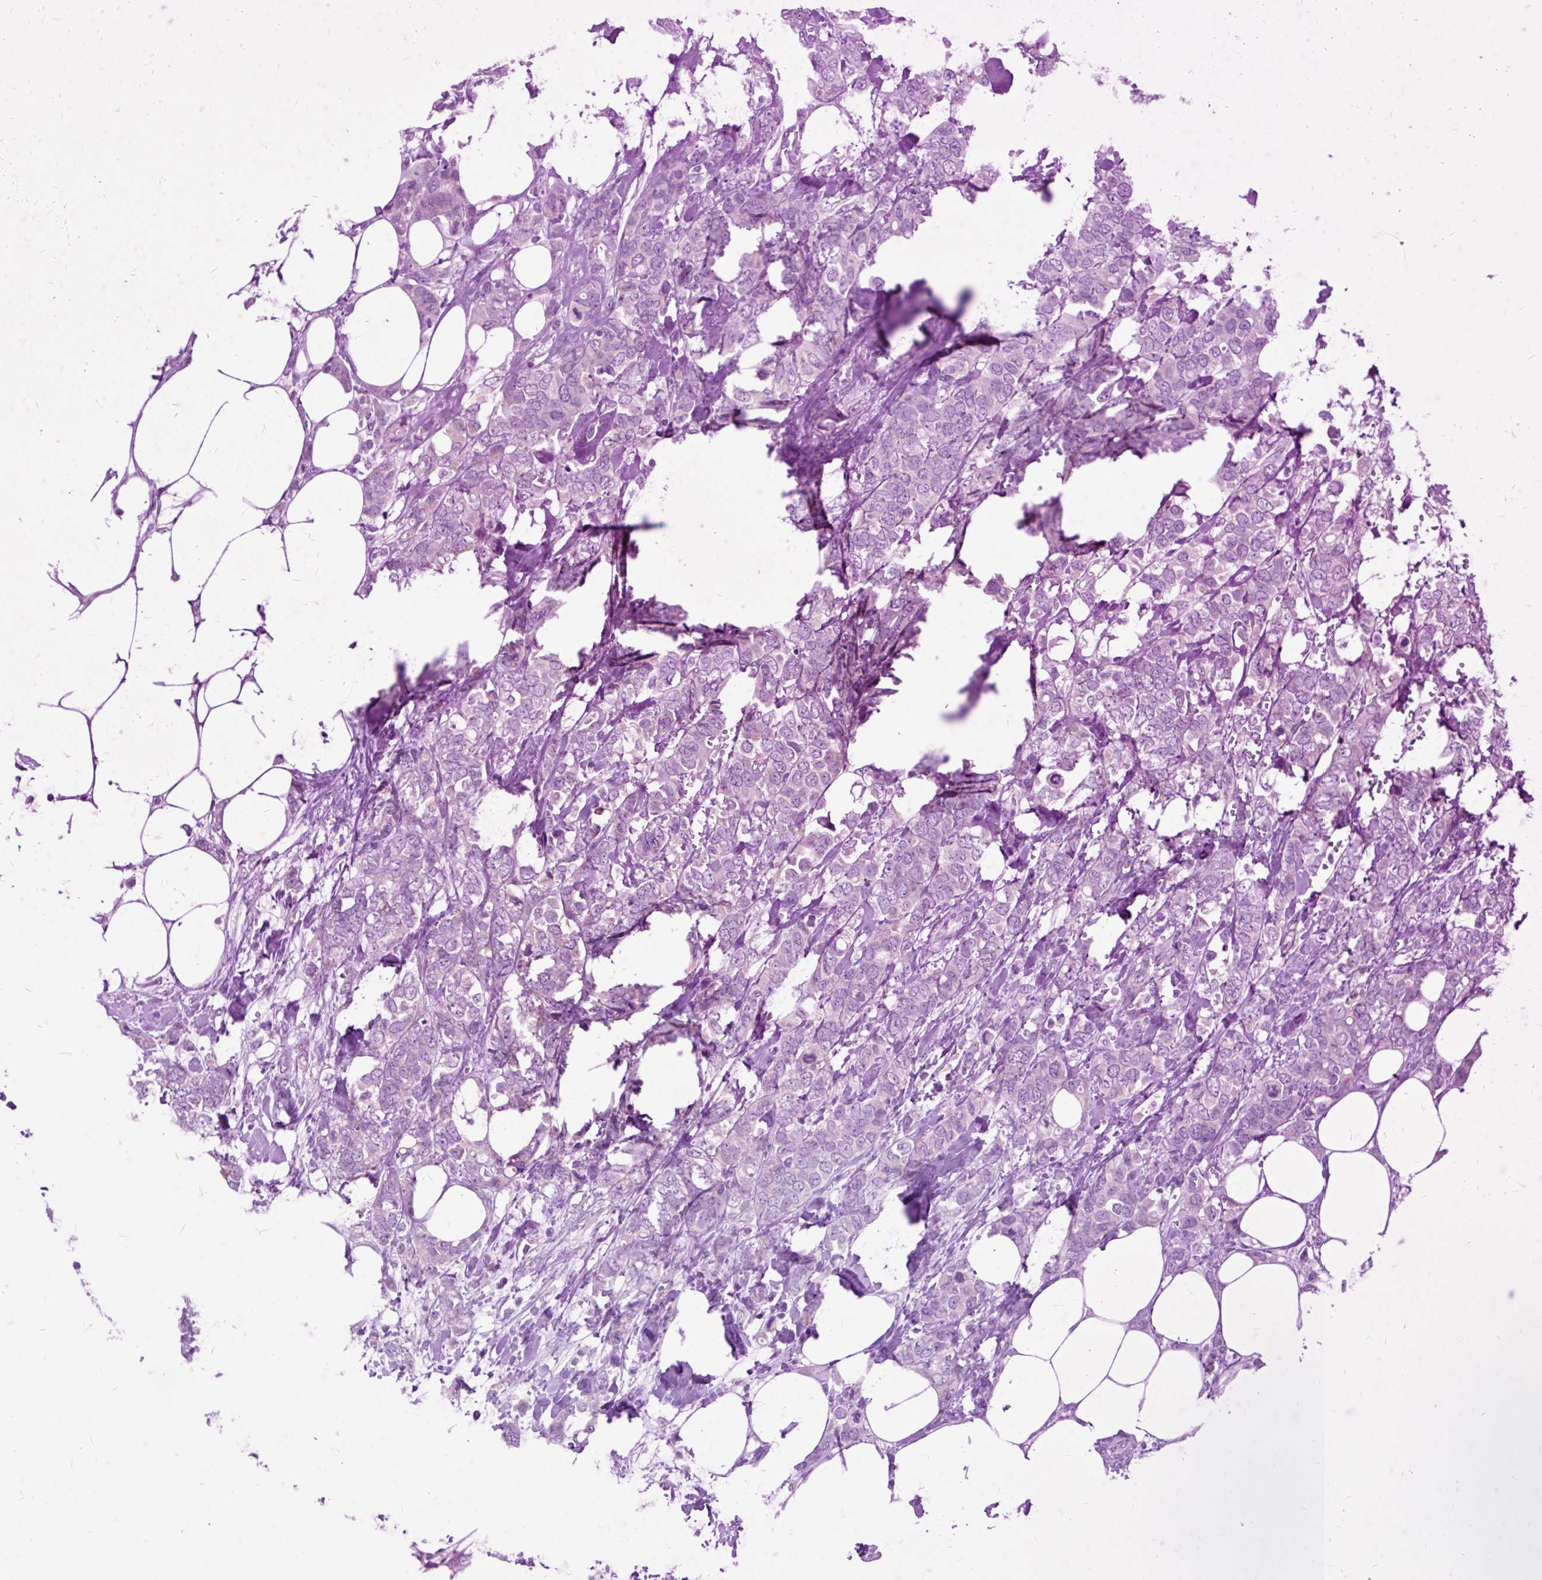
{"staining": {"intensity": "negative", "quantity": "none", "location": "none"}, "tissue": "breast cancer", "cell_type": "Tumor cells", "image_type": "cancer", "snomed": [{"axis": "morphology", "description": "Lobular carcinoma"}, {"axis": "topography", "description": "Breast"}], "caption": "There is no significant expression in tumor cells of breast cancer. (Immunohistochemistry (ihc), brightfield microscopy, high magnification).", "gene": "FAM153A", "patient": {"sex": "female", "age": 91}}